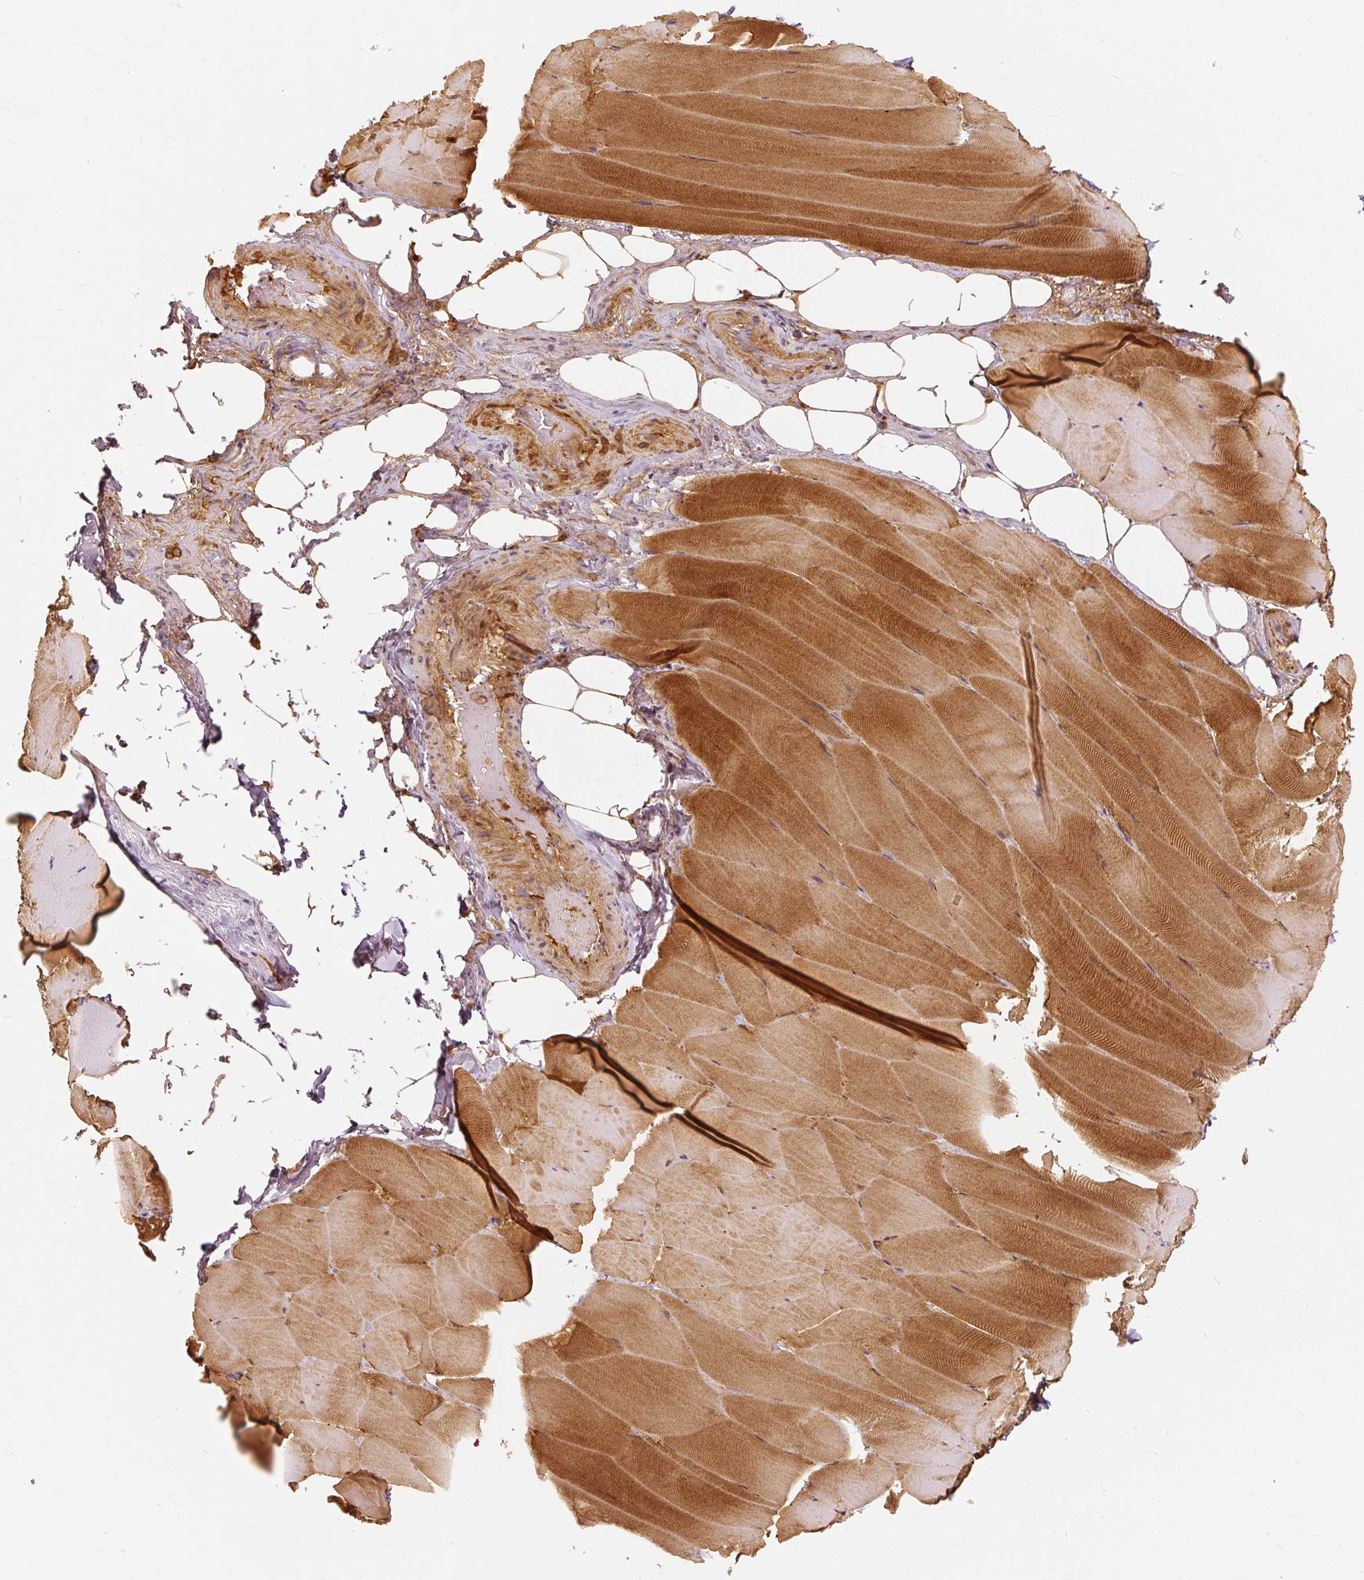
{"staining": {"intensity": "moderate", "quantity": "25%-75%", "location": "cytoplasmic/membranous"}, "tissue": "skeletal muscle", "cell_type": "Myocytes", "image_type": "normal", "snomed": [{"axis": "morphology", "description": "Normal tissue, NOS"}, {"axis": "topography", "description": "Skeletal muscle"}], "caption": "Immunohistochemical staining of benign skeletal muscle shows medium levels of moderate cytoplasmic/membranous staining in approximately 25%-75% of myocytes. The staining was performed using DAB (3,3'-diaminobenzidine) to visualize the protein expression in brown, while the nuclei were stained in blue with hematoxylin (Magnification: 20x).", "gene": "CAPN3", "patient": {"sex": "female", "age": 64}}